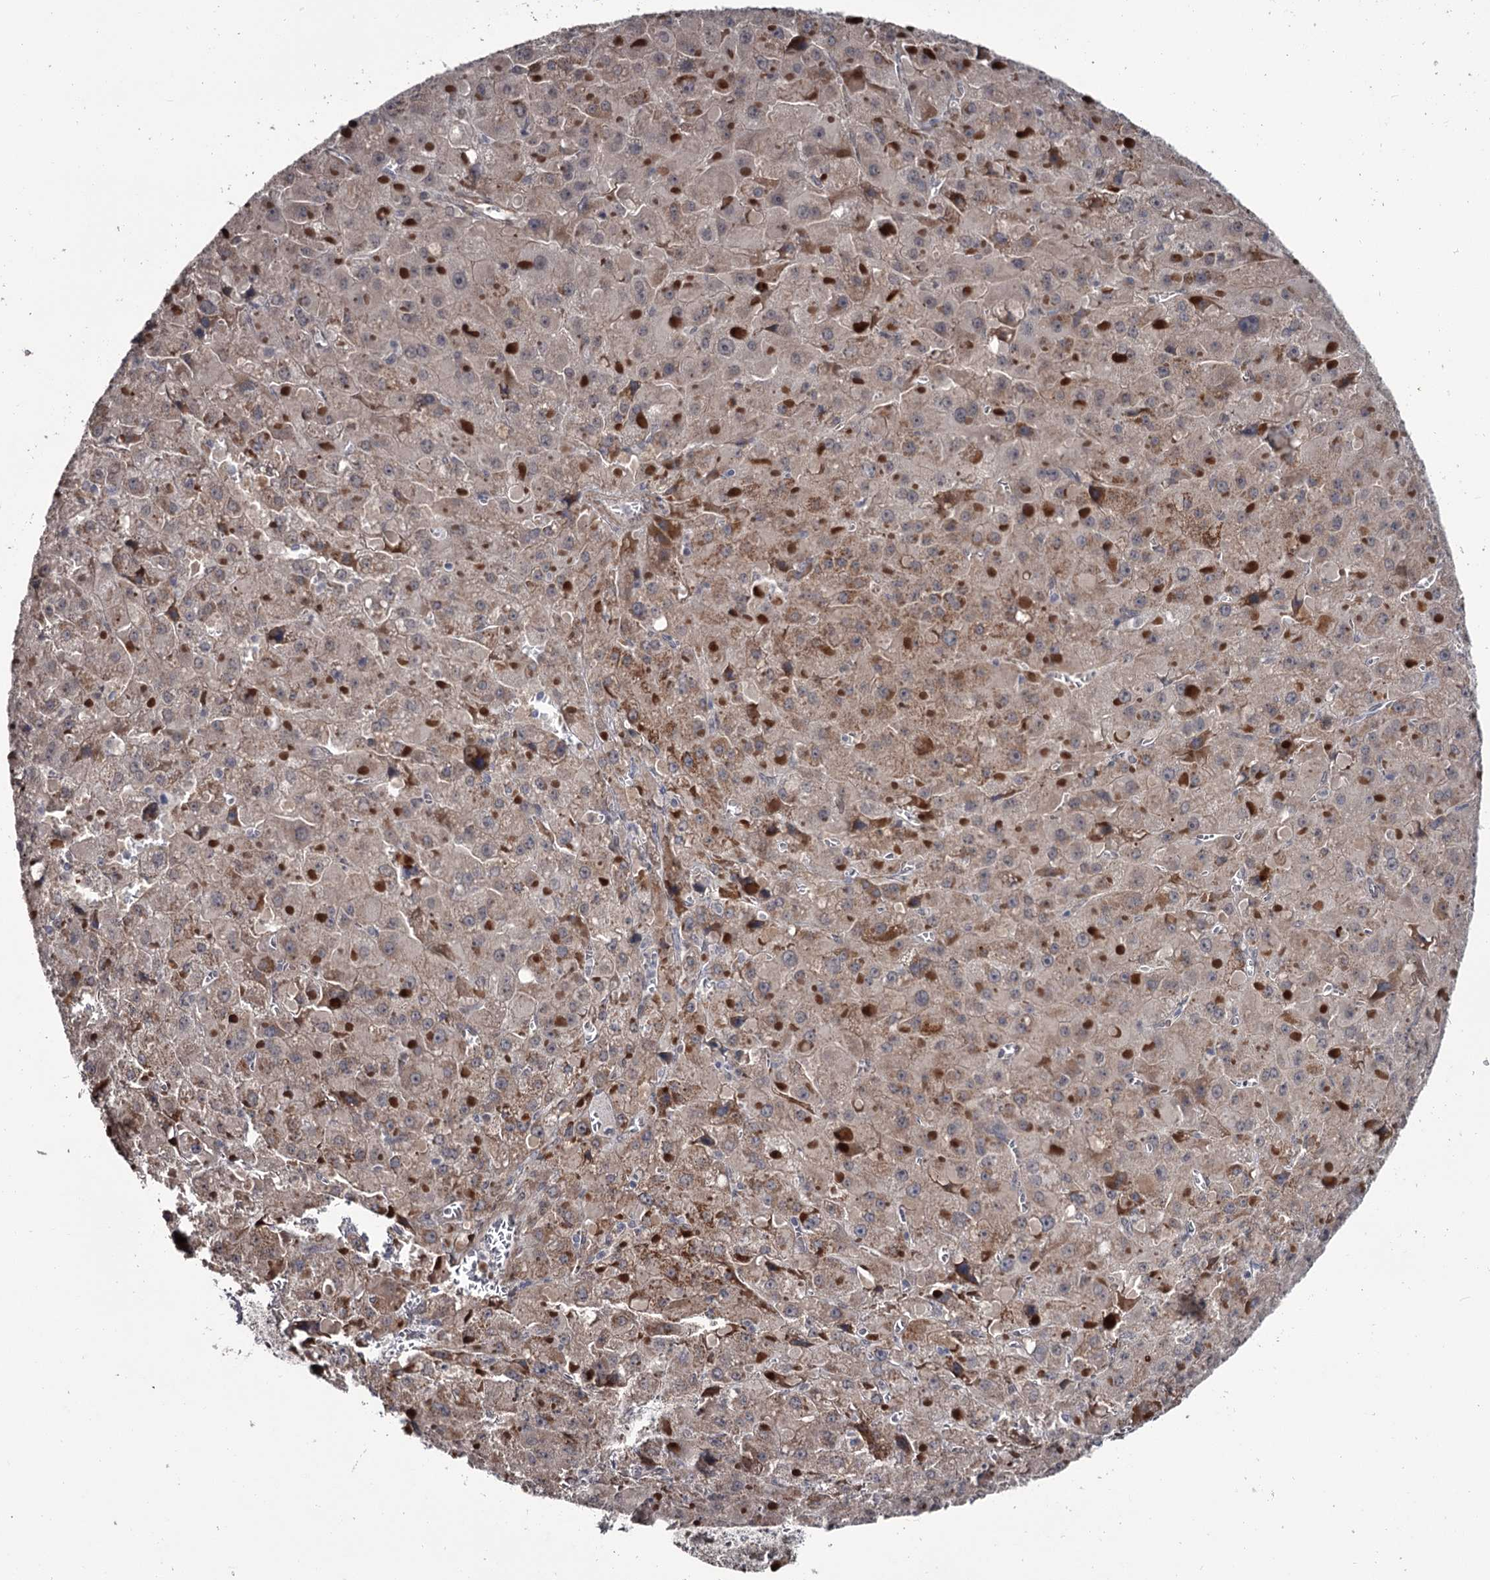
{"staining": {"intensity": "weak", "quantity": ">75%", "location": "cytoplasmic/membranous"}, "tissue": "liver cancer", "cell_type": "Tumor cells", "image_type": "cancer", "snomed": [{"axis": "morphology", "description": "Carcinoma, Hepatocellular, NOS"}, {"axis": "topography", "description": "Liver"}], "caption": "This image demonstrates IHC staining of human liver cancer (hepatocellular carcinoma), with low weak cytoplasmic/membranous positivity in approximately >75% of tumor cells.", "gene": "PRPF40B", "patient": {"sex": "female", "age": 73}}